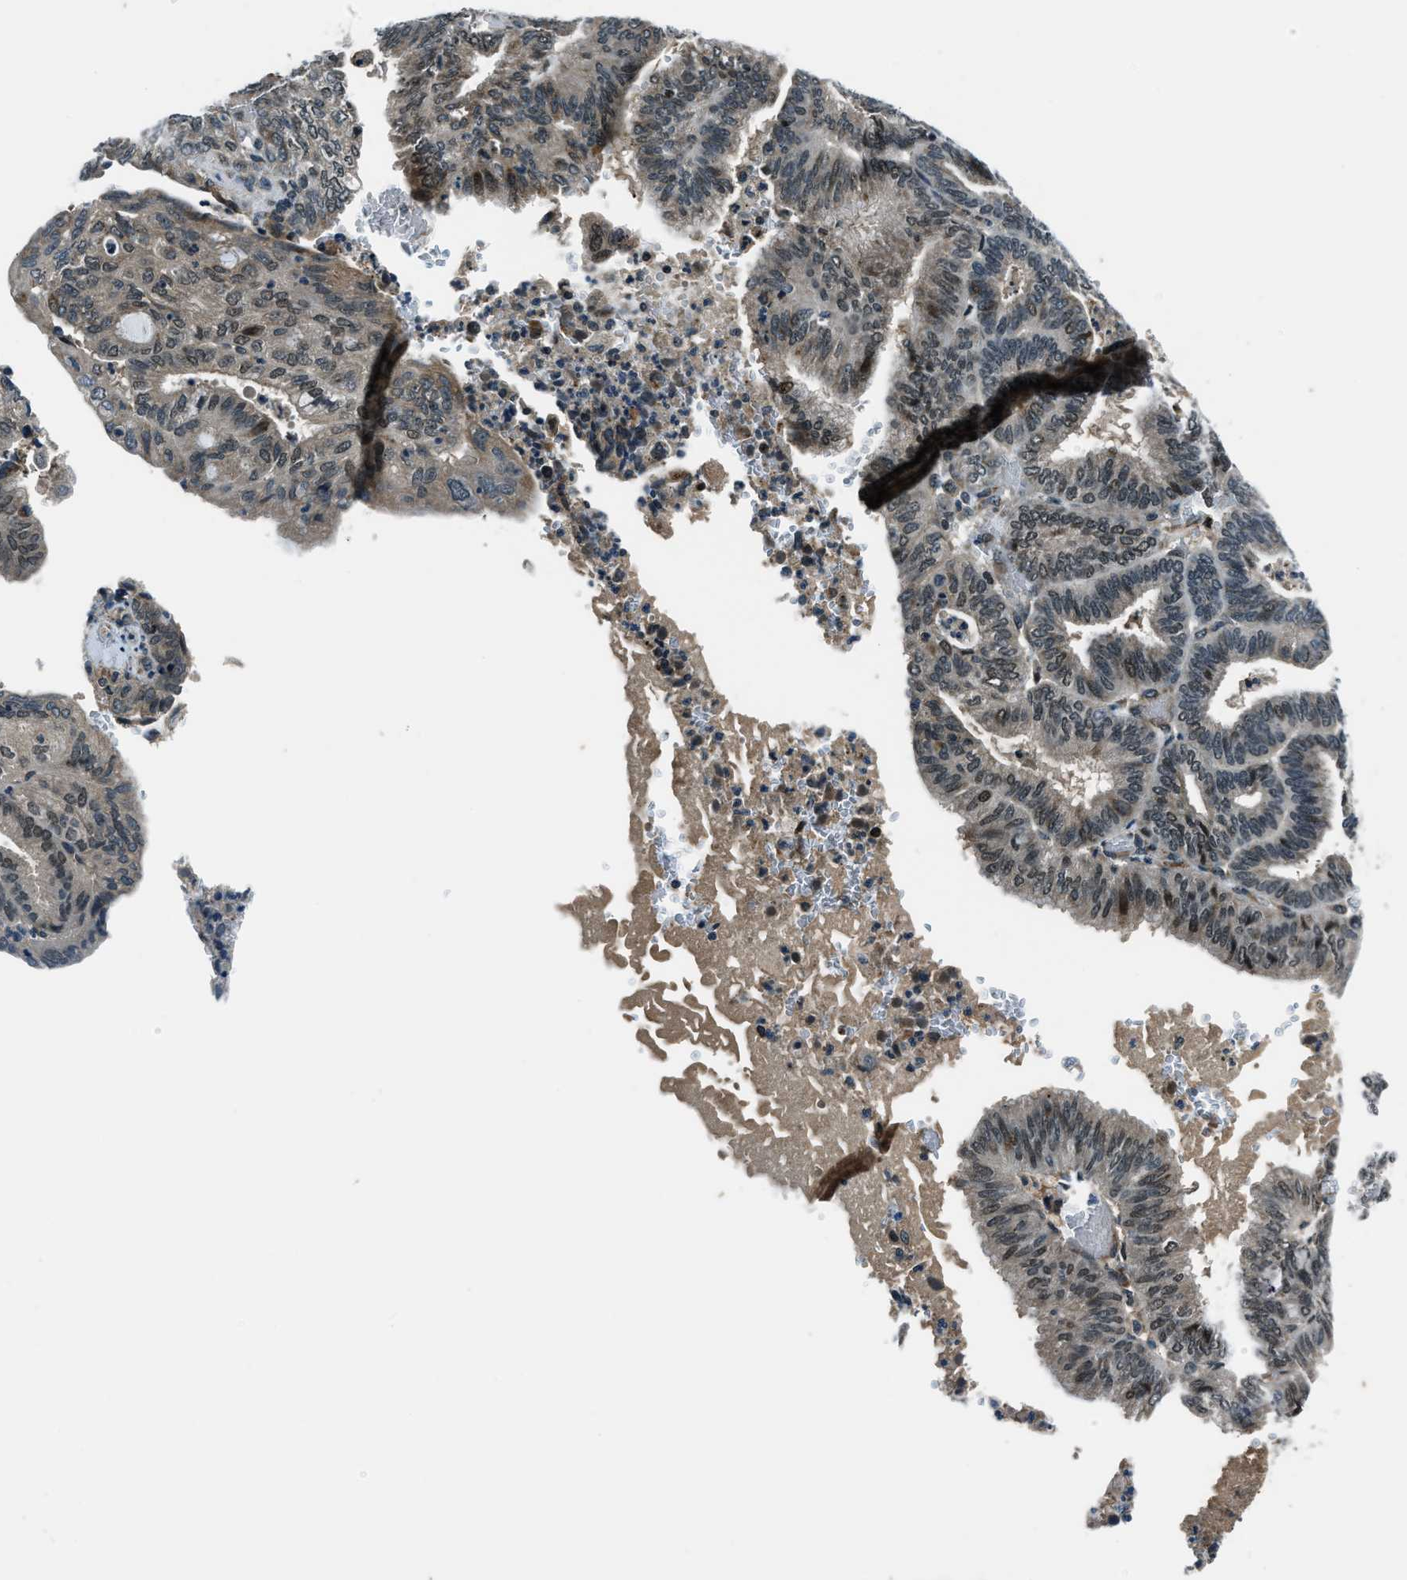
{"staining": {"intensity": "weak", "quantity": "25%-75%", "location": "cytoplasmic/membranous"}, "tissue": "endometrial cancer", "cell_type": "Tumor cells", "image_type": "cancer", "snomed": [{"axis": "morphology", "description": "Adenocarcinoma, NOS"}, {"axis": "topography", "description": "Uterus"}], "caption": "Immunohistochemistry histopathology image of human adenocarcinoma (endometrial) stained for a protein (brown), which displays low levels of weak cytoplasmic/membranous positivity in about 25%-75% of tumor cells.", "gene": "ACTL9", "patient": {"sex": "female", "age": 60}}